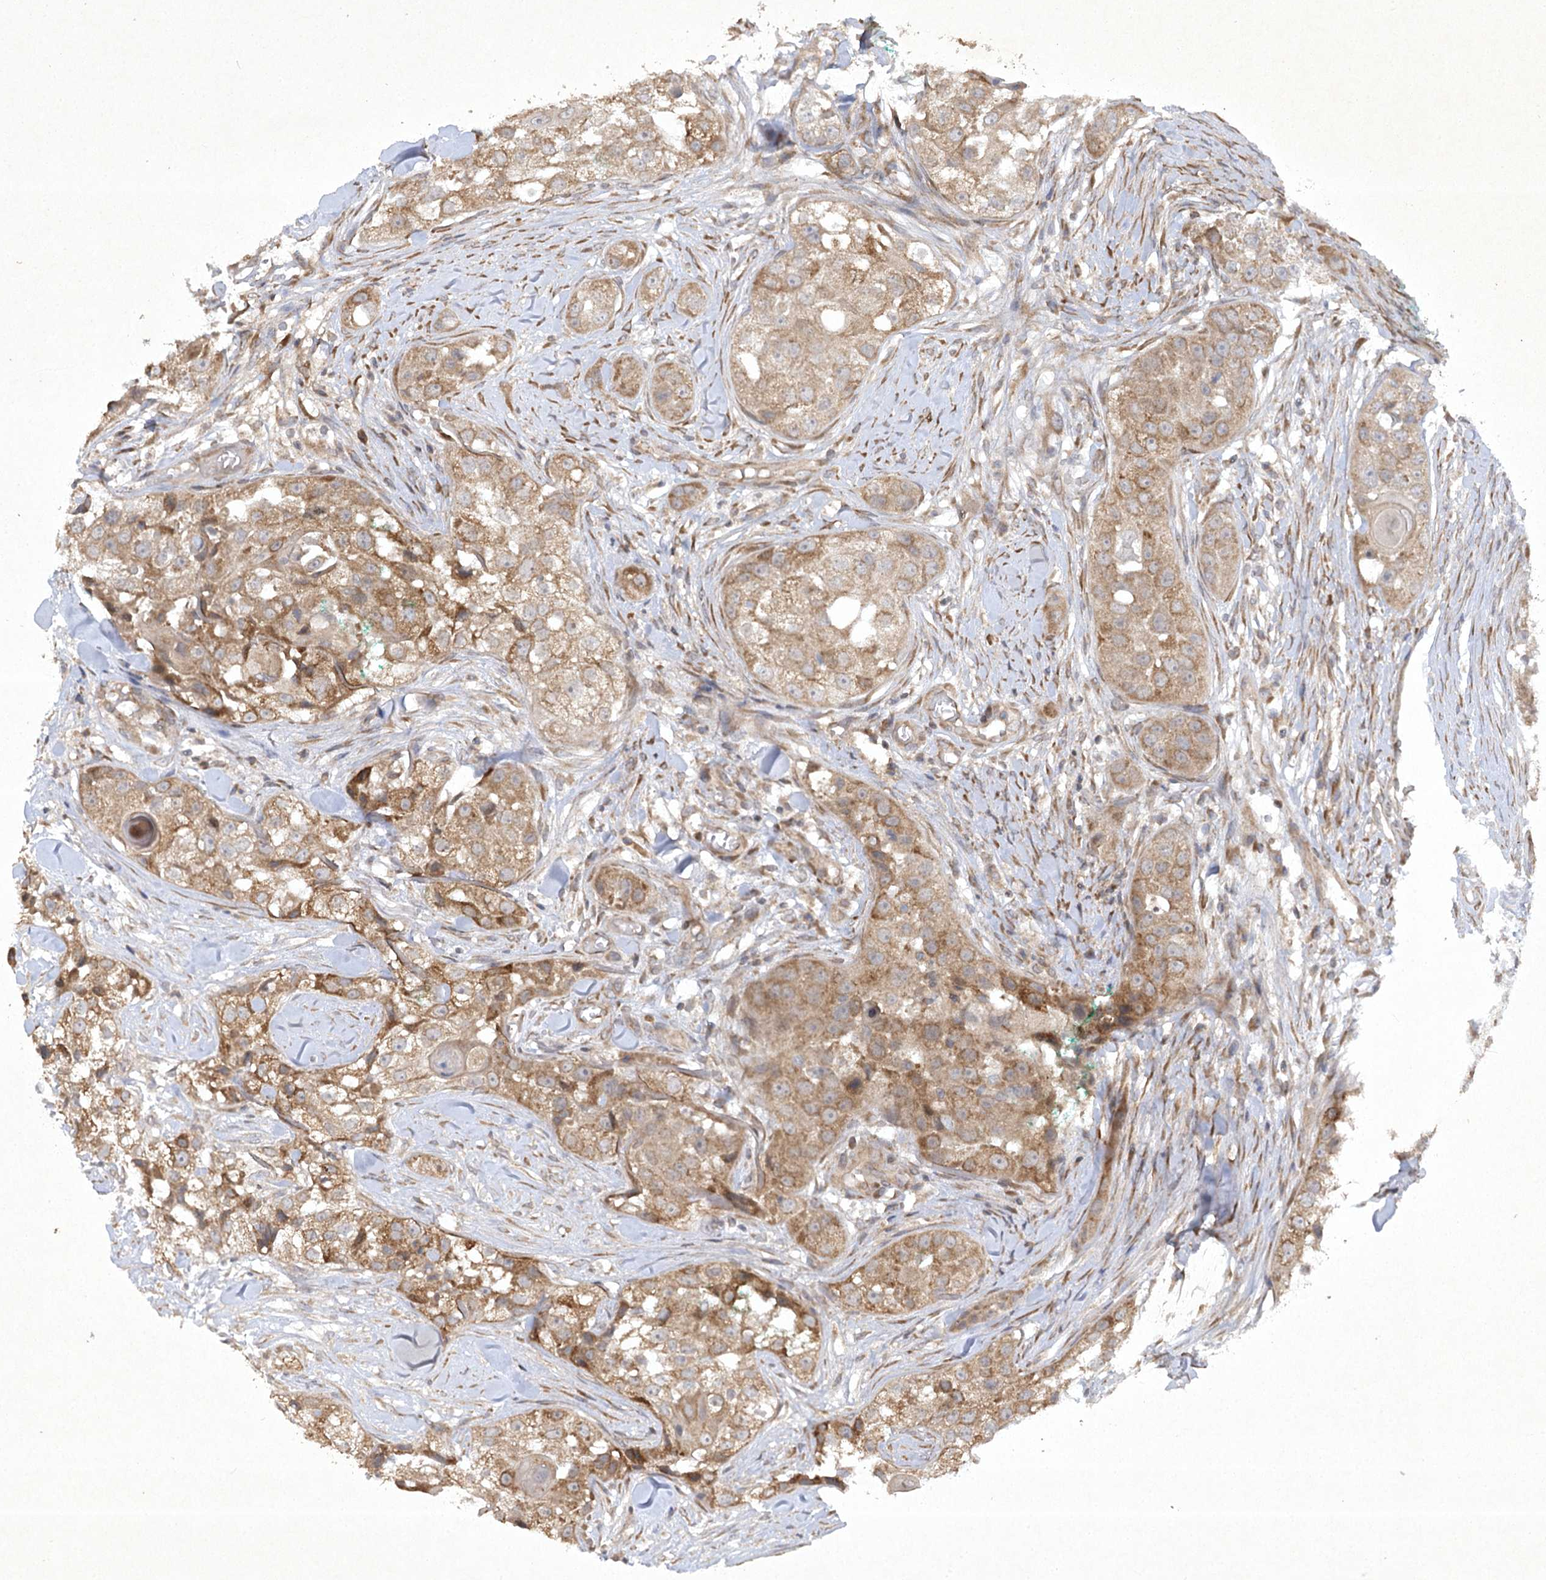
{"staining": {"intensity": "moderate", "quantity": ">75%", "location": "cytoplasmic/membranous"}, "tissue": "head and neck cancer", "cell_type": "Tumor cells", "image_type": "cancer", "snomed": [{"axis": "morphology", "description": "Normal tissue, NOS"}, {"axis": "morphology", "description": "Squamous cell carcinoma, NOS"}, {"axis": "topography", "description": "Skeletal muscle"}, {"axis": "topography", "description": "Head-Neck"}], "caption": "A high-resolution image shows immunohistochemistry staining of head and neck cancer (squamous cell carcinoma), which demonstrates moderate cytoplasmic/membranous expression in about >75% of tumor cells.", "gene": "TRAF3IP1", "patient": {"sex": "male", "age": 51}}